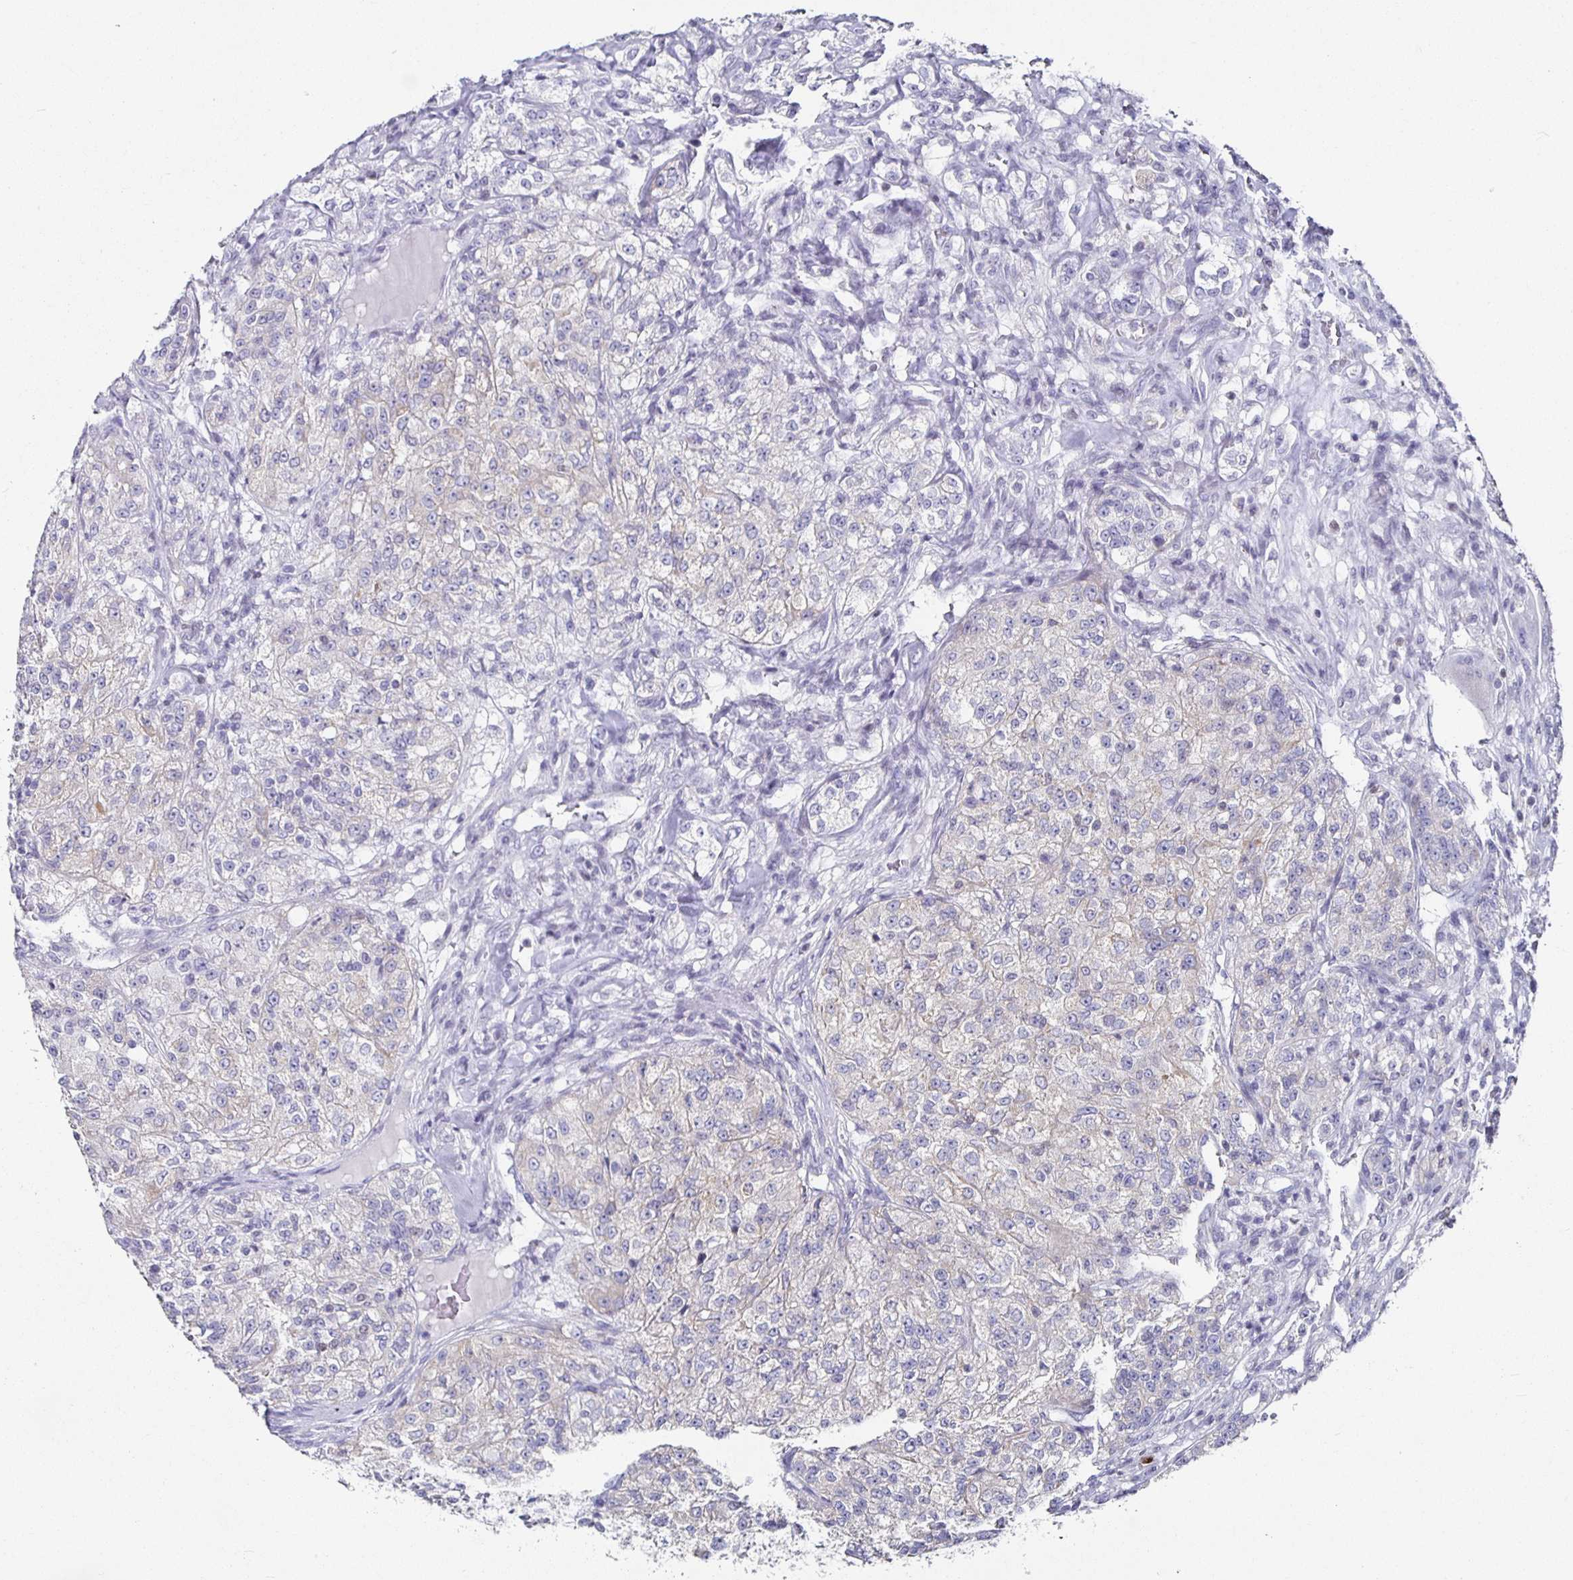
{"staining": {"intensity": "negative", "quantity": "none", "location": "none"}, "tissue": "renal cancer", "cell_type": "Tumor cells", "image_type": "cancer", "snomed": [{"axis": "morphology", "description": "Adenocarcinoma, NOS"}, {"axis": "topography", "description": "Kidney"}], "caption": "The IHC micrograph has no significant positivity in tumor cells of renal cancer tissue.", "gene": "RUNX2", "patient": {"sex": "female", "age": 63}}